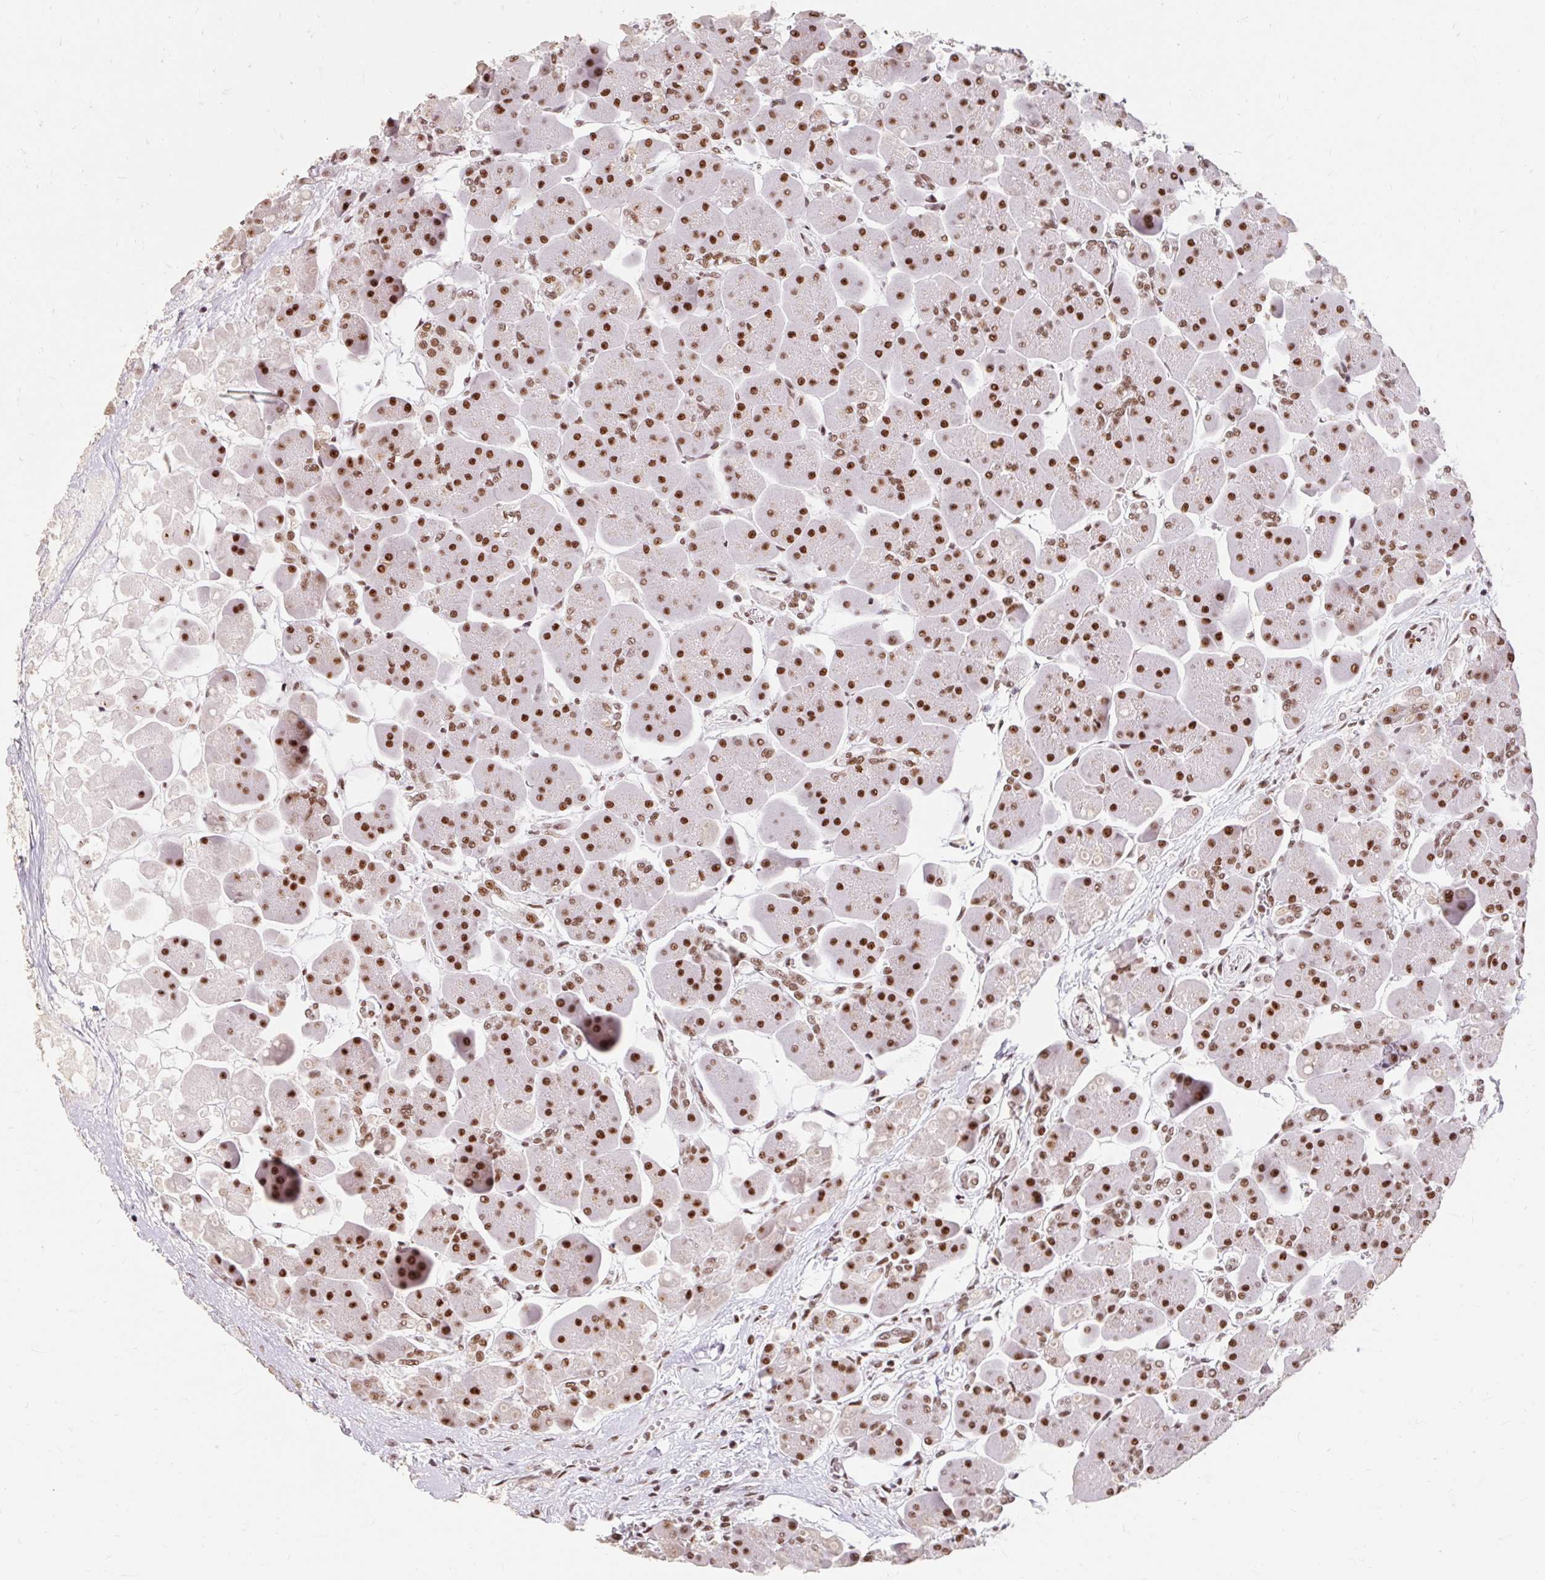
{"staining": {"intensity": "strong", "quantity": ">75%", "location": "nuclear"}, "tissue": "pancreas", "cell_type": "Exocrine glandular cells", "image_type": "normal", "snomed": [{"axis": "morphology", "description": "Normal tissue, NOS"}, {"axis": "topography", "description": "Pancreas"}], "caption": "Exocrine glandular cells display high levels of strong nuclear expression in about >75% of cells in normal human pancreas. Using DAB (brown) and hematoxylin (blue) stains, captured at high magnification using brightfield microscopy.", "gene": "SRSF10", "patient": {"sex": "male", "age": 66}}